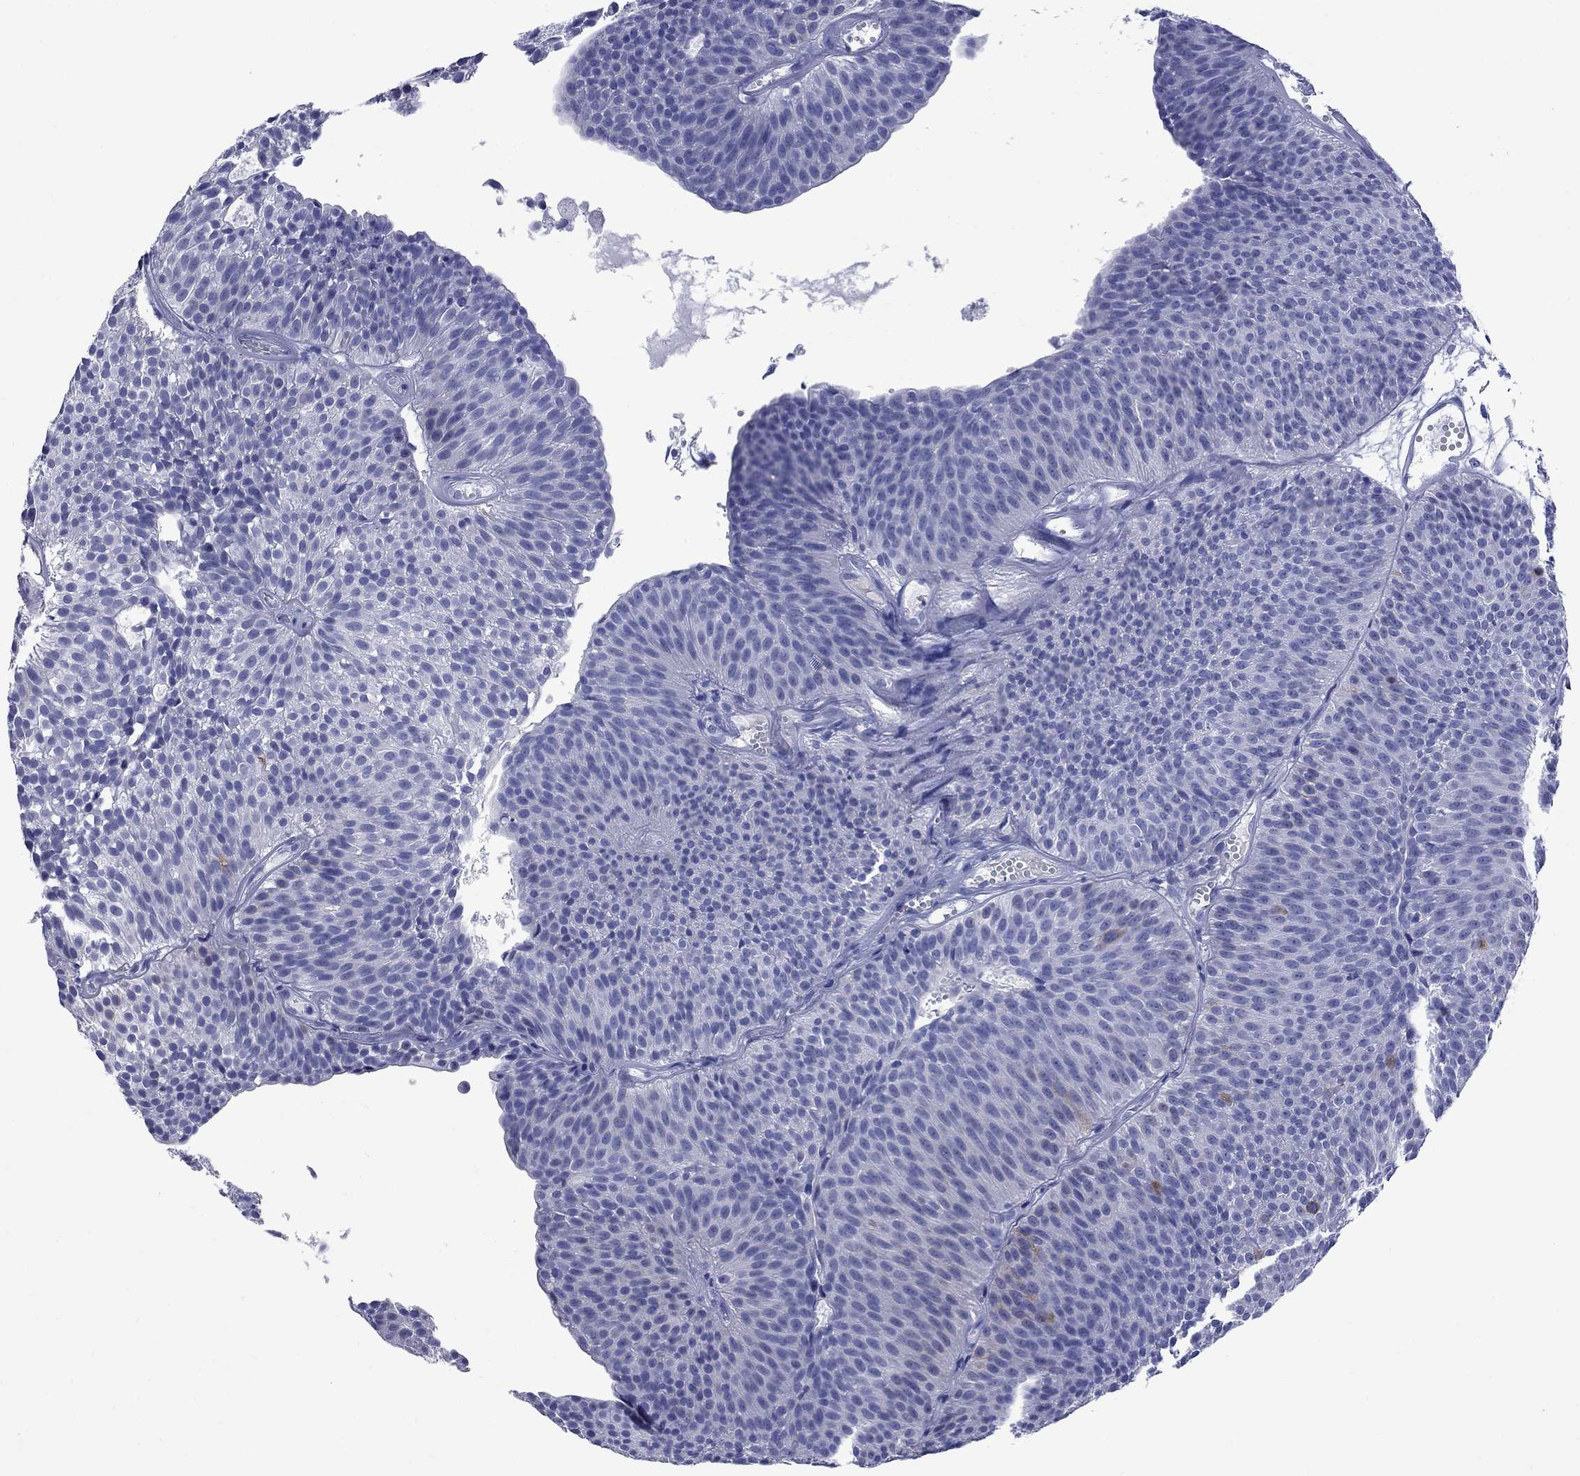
{"staining": {"intensity": "moderate", "quantity": "<25%", "location": "cytoplasmic/membranous"}, "tissue": "urothelial cancer", "cell_type": "Tumor cells", "image_type": "cancer", "snomed": [{"axis": "morphology", "description": "Urothelial carcinoma, Low grade"}, {"axis": "topography", "description": "Urinary bladder"}], "caption": "Human urothelial cancer stained with a protein marker displays moderate staining in tumor cells.", "gene": "TACC3", "patient": {"sex": "male", "age": 63}}